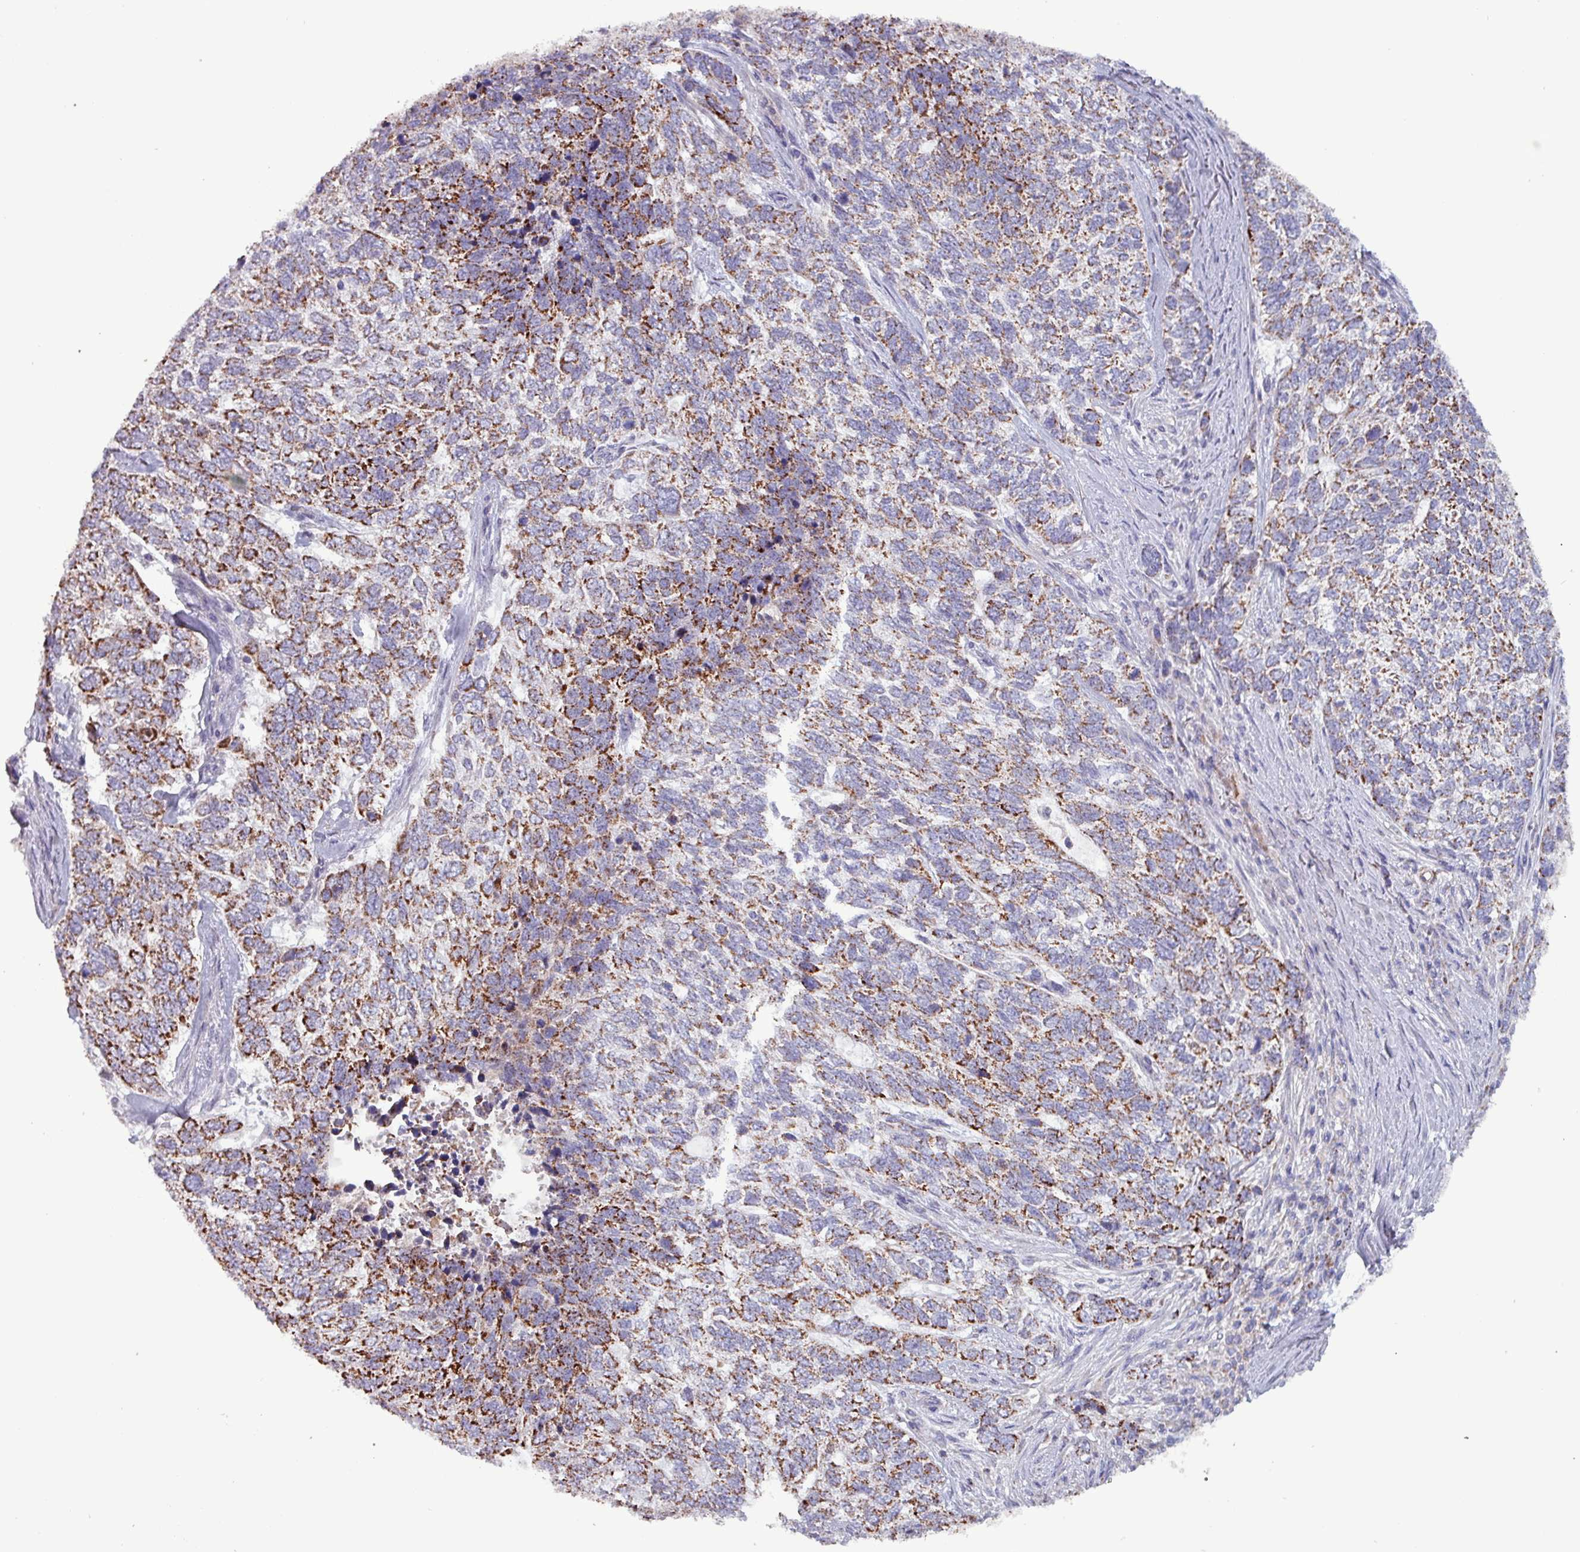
{"staining": {"intensity": "strong", "quantity": "25%-75%", "location": "cytoplasmic/membranous"}, "tissue": "skin cancer", "cell_type": "Tumor cells", "image_type": "cancer", "snomed": [{"axis": "morphology", "description": "Basal cell carcinoma"}, {"axis": "topography", "description": "Skin"}], "caption": "Brown immunohistochemical staining in skin cancer (basal cell carcinoma) exhibits strong cytoplasmic/membranous staining in about 25%-75% of tumor cells. The staining is performed using DAB (3,3'-diaminobenzidine) brown chromogen to label protein expression. The nuclei are counter-stained blue using hematoxylin.", "gene": "ZNF322", "patient": {"sex": "female", "age": 65}}